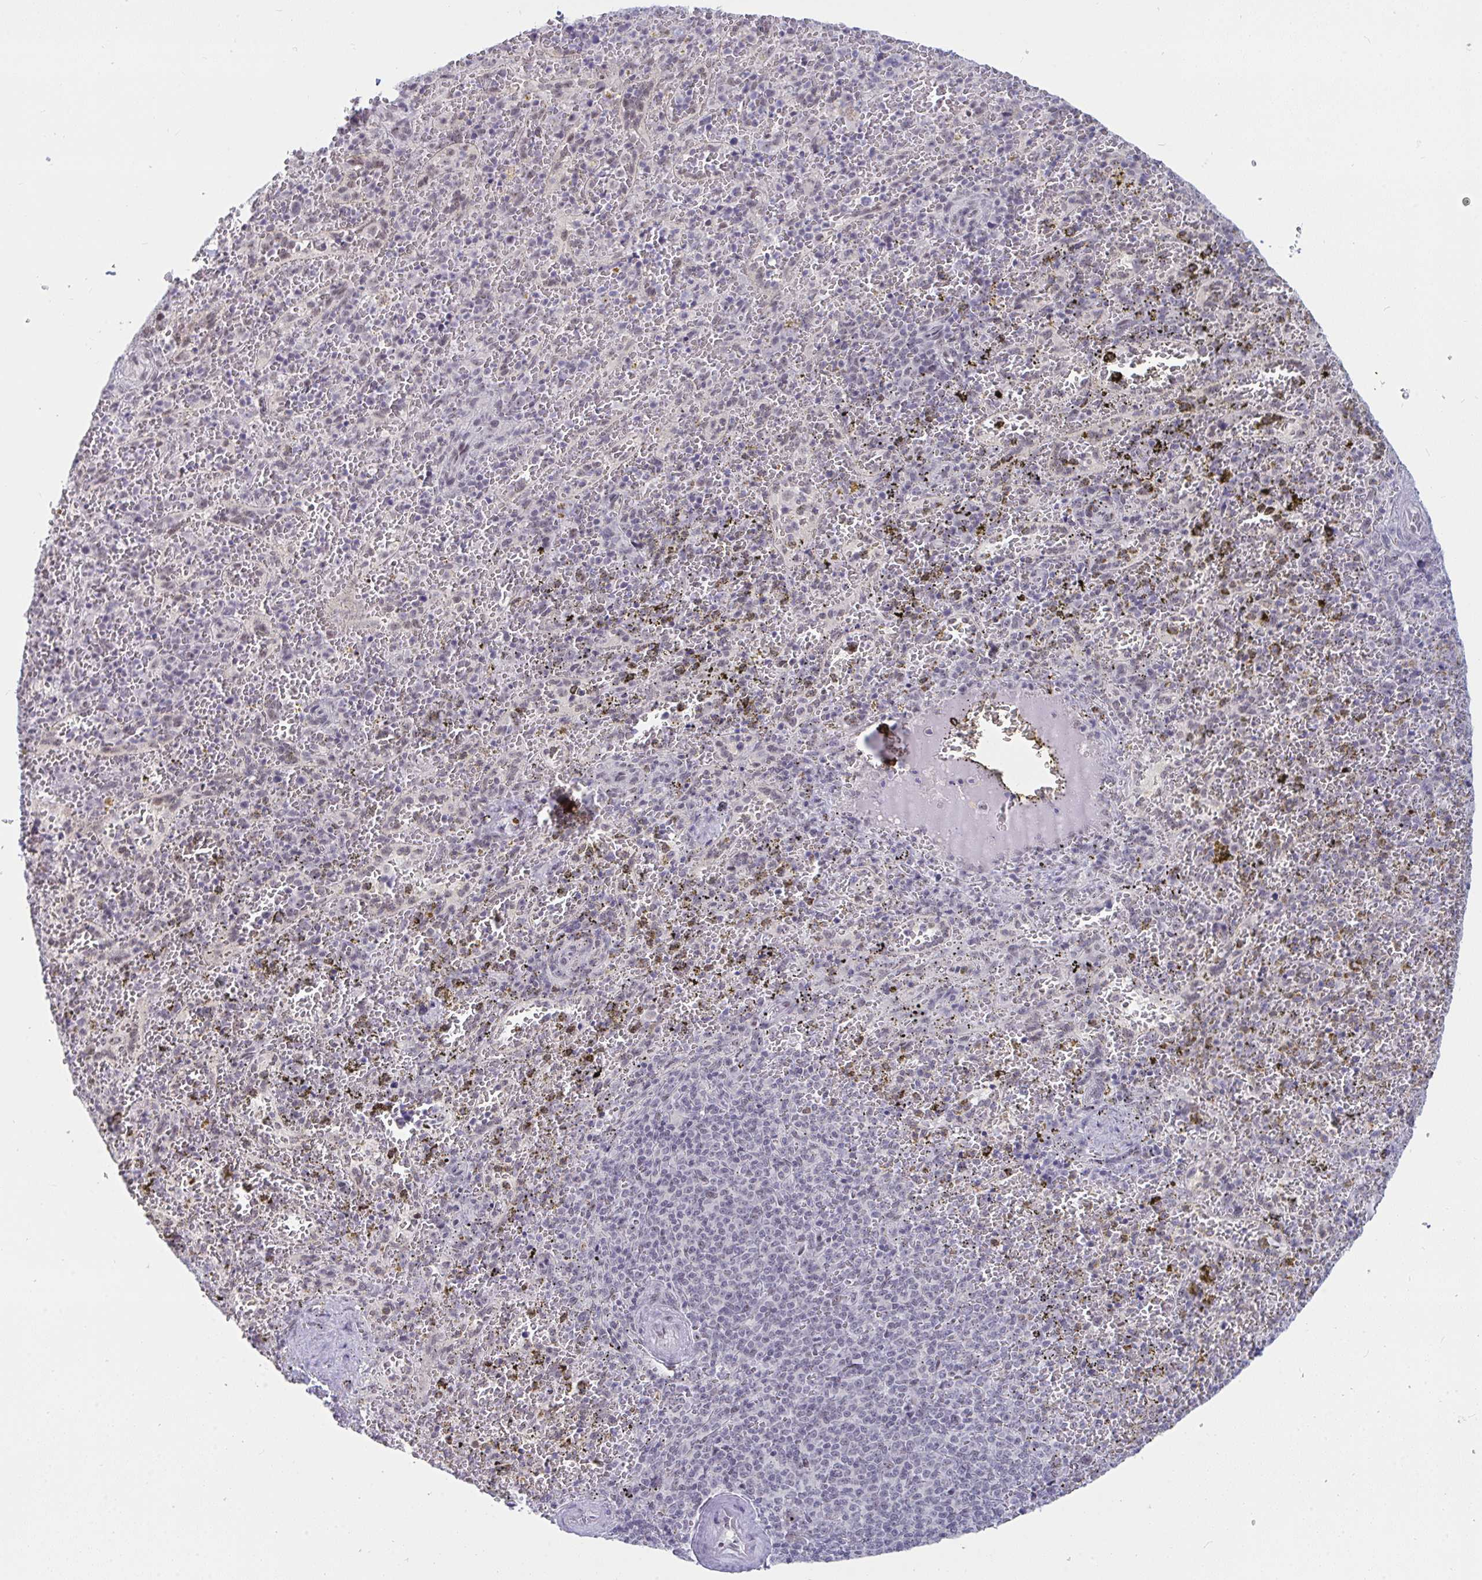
{"staining": {"intensity": "negative", "quantity": "none", "location": "none"}, "tissue": "spleen", "cell_type": "Cells in red pulp", "image_type": "normal", "snomed": [{"axis": "morphology", "description": "Normal tissue, NOS"}, {"axis": "topography", "description": "Spleen"}], "caption": "Immunohistochemistry histopathology image of benign spleen: spleen stained with DAB exhibits no significant protein staining in cells in red pulp.", "gene": "PRR14", "patient": {"sex": "female", "age": 50}}